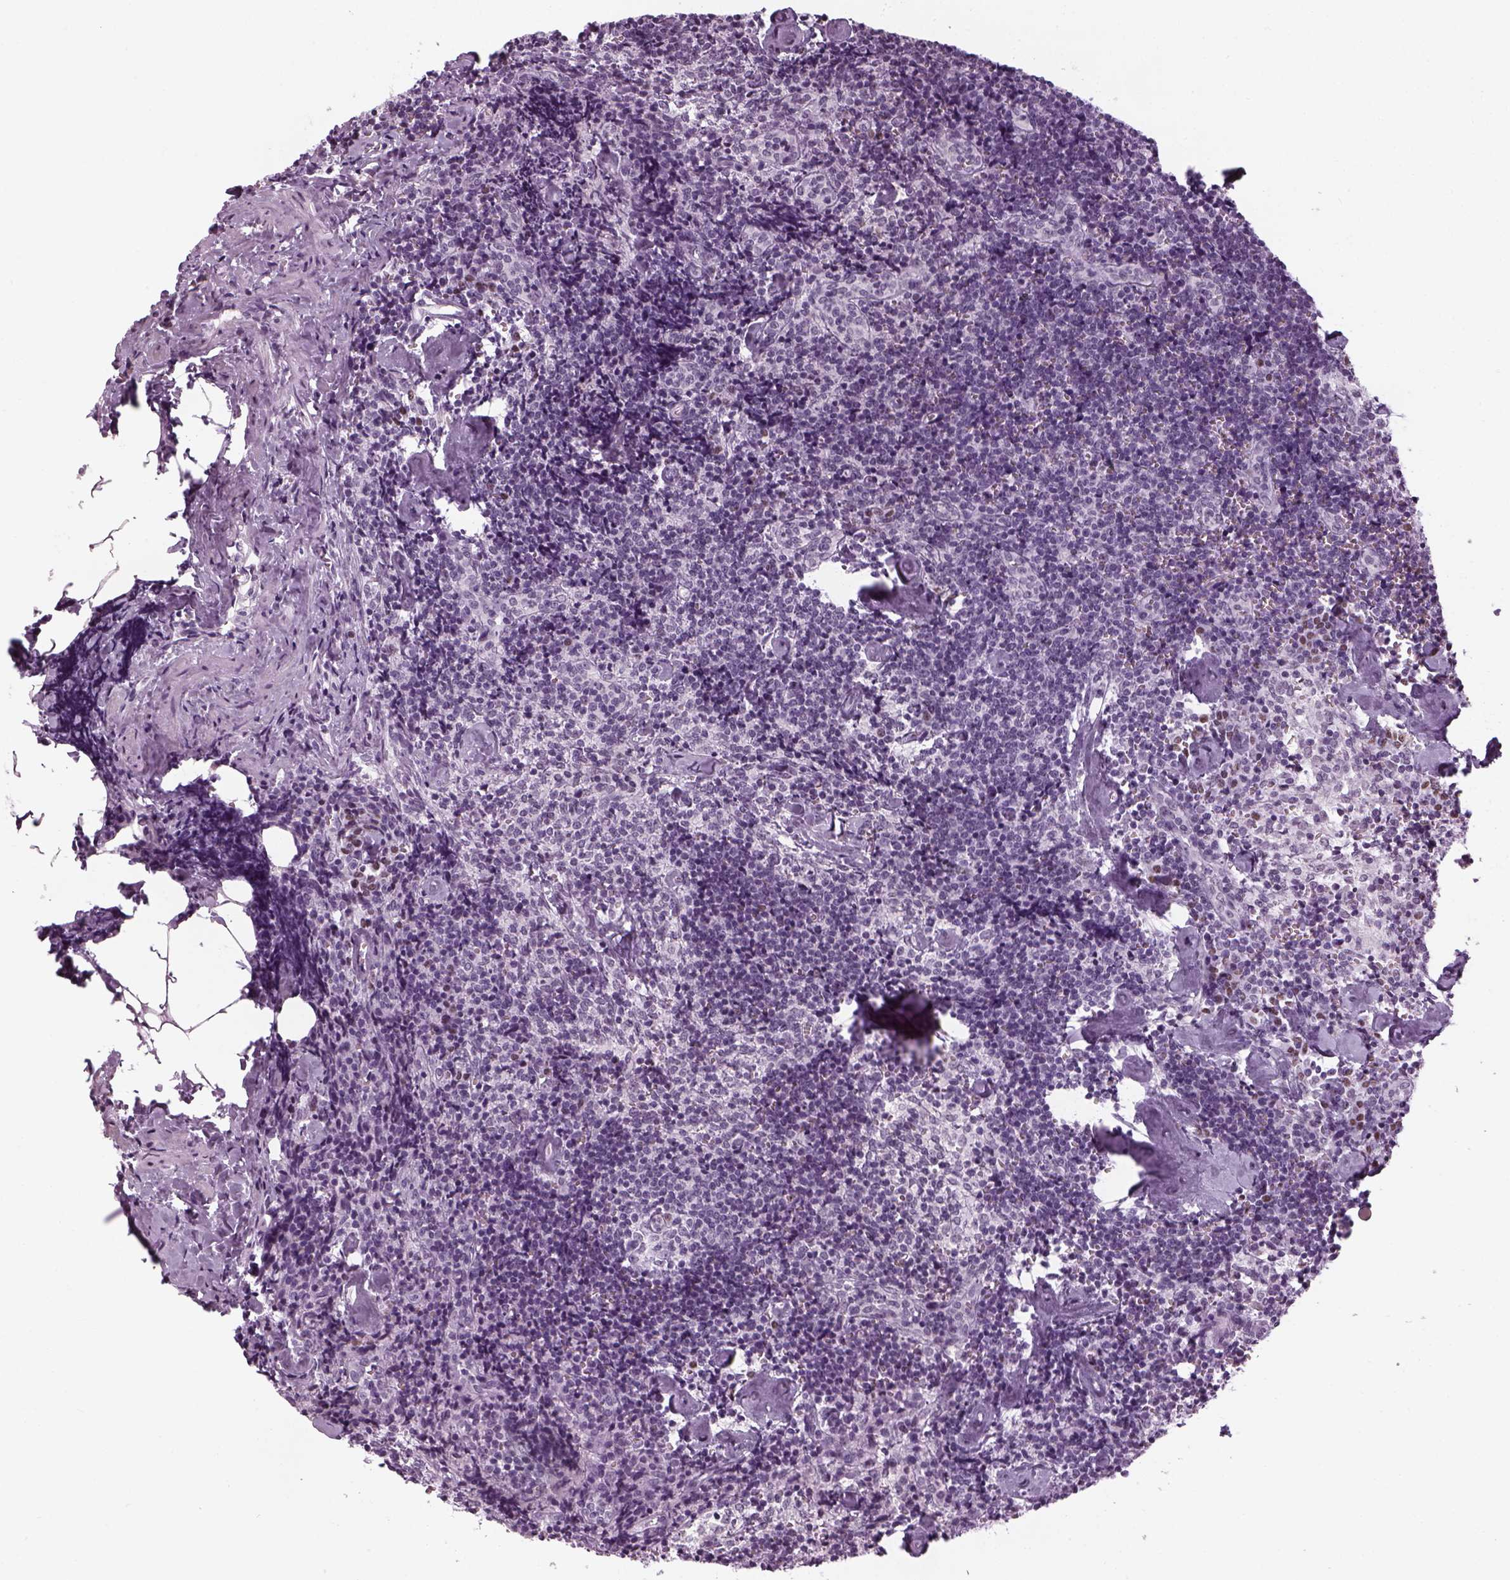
{"staining": {"intensity": "negative", "quantity": "none", "location": "none"}, "tissue": "lymph node", "cell_type": "Germinal center cells", "image_type": "normal", "snomed": [{"axis": "morphology", "description": "Normal tissue, NOS"}, {"axis": "topography", "description": "Lymph node"}], "caption": "Immunohistochemistry (IHC) of unremarkable lymph node demonstrates no staining in germinal center cells.", "gene": "KCNG2", "patient": {"sex": "female", "age": 50}}